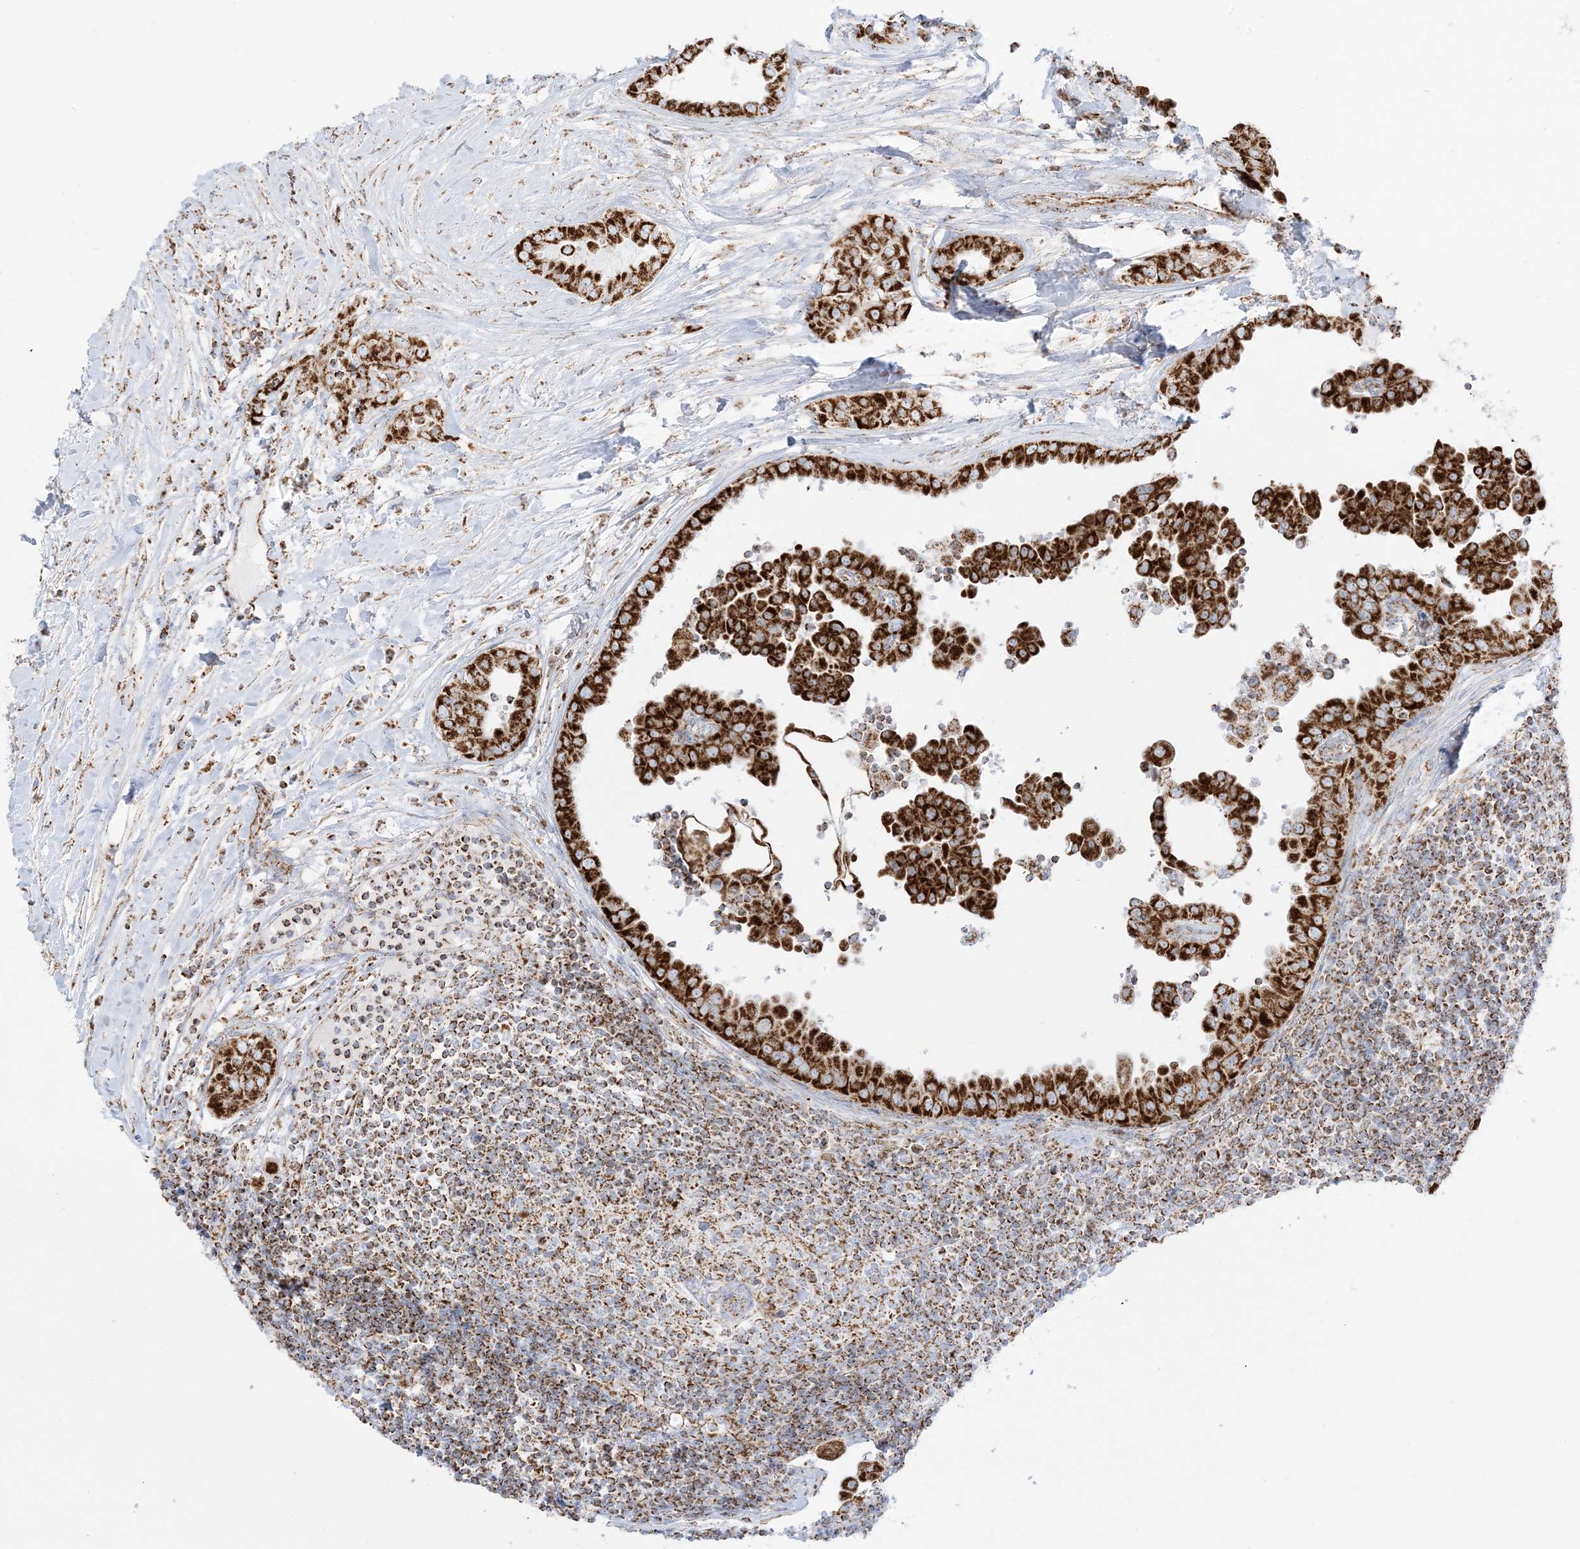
{"staining": {"intensity": "strong", "quantity": ">75%", "location": "cytoplasmic/membranous"}, "tissue": "thyroid cancer", "cell_type": "Tumor cells", "image_type": "cancer", "snomed": [{"axis": "morphology", "description": "Papillary adenocarcinoma, NOS"}, {"axis": "topography", "description": "Thyroid gland"}], "caption": "Strong cytoplasmic/membranous staining for a protein is appreciated in approximately >75% of tumor cells of papillary adenocarcinoma (thyroid) using immunohistochemistry.", "gene": "MRPS36", "patient": {"sex": "male", "age": 33}}